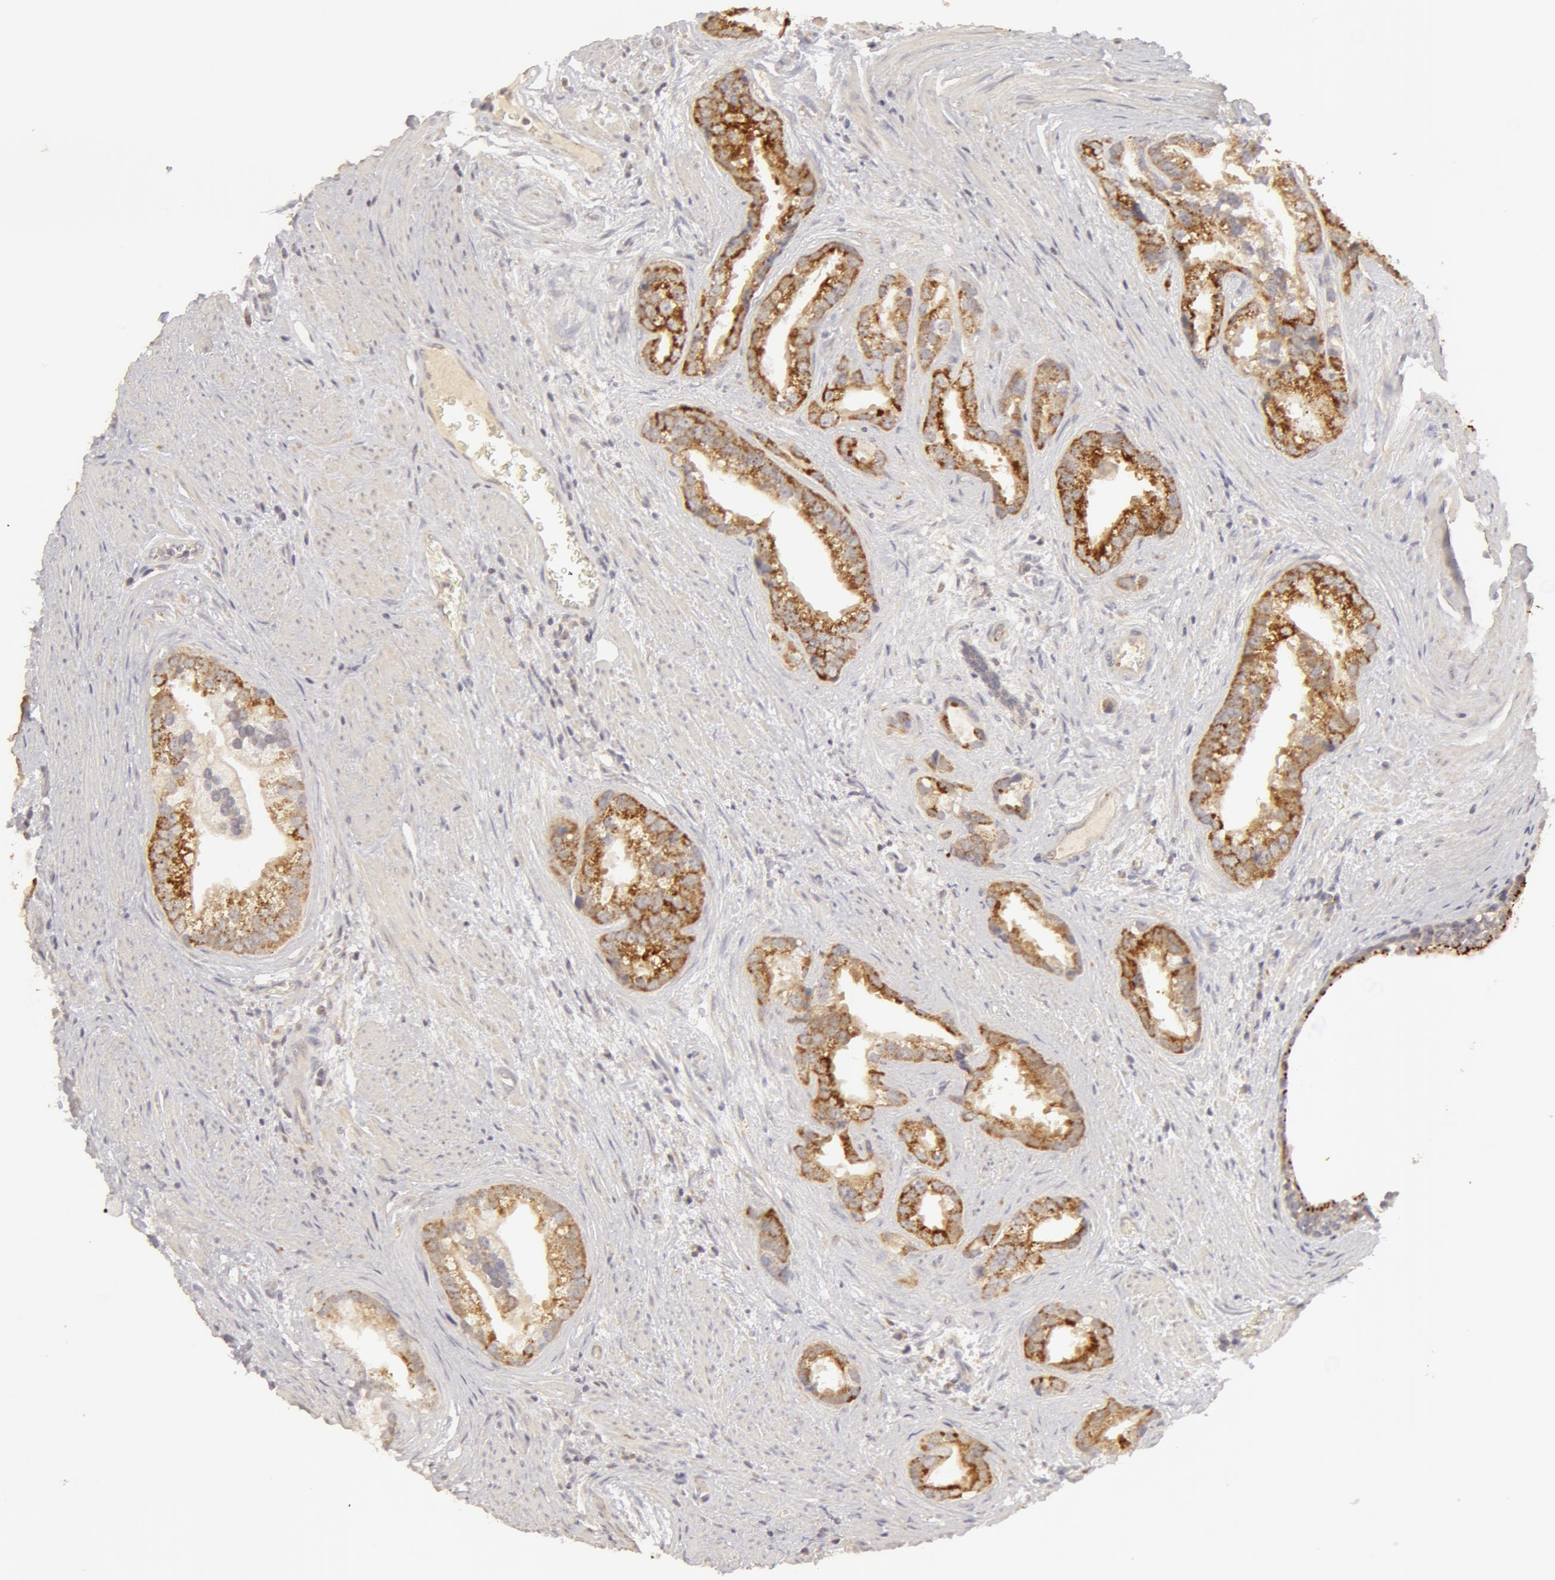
{"staining": {"intensity": "moderate", "quantity": "25%-75%", "location": "cytoplasmic/membranous"}, "tissue": "prostate cancer", "cell_type": "Tumor cells", "image_type": "cancer", "snomed": [{"axis": "morphology", "description": "Adenocarcinoma, Low grade"}, {"axis": "topography", "description": "Prostate"}], "caption": "This is a histology image of IHC staining of prostate cancer (low-grade adenocarcinoma), which shows moderate positivity in the cytoplasmic/membranous of tumor cells.", "gene": "ADPRH", "patient": {"sex": "male", "age": 71}}